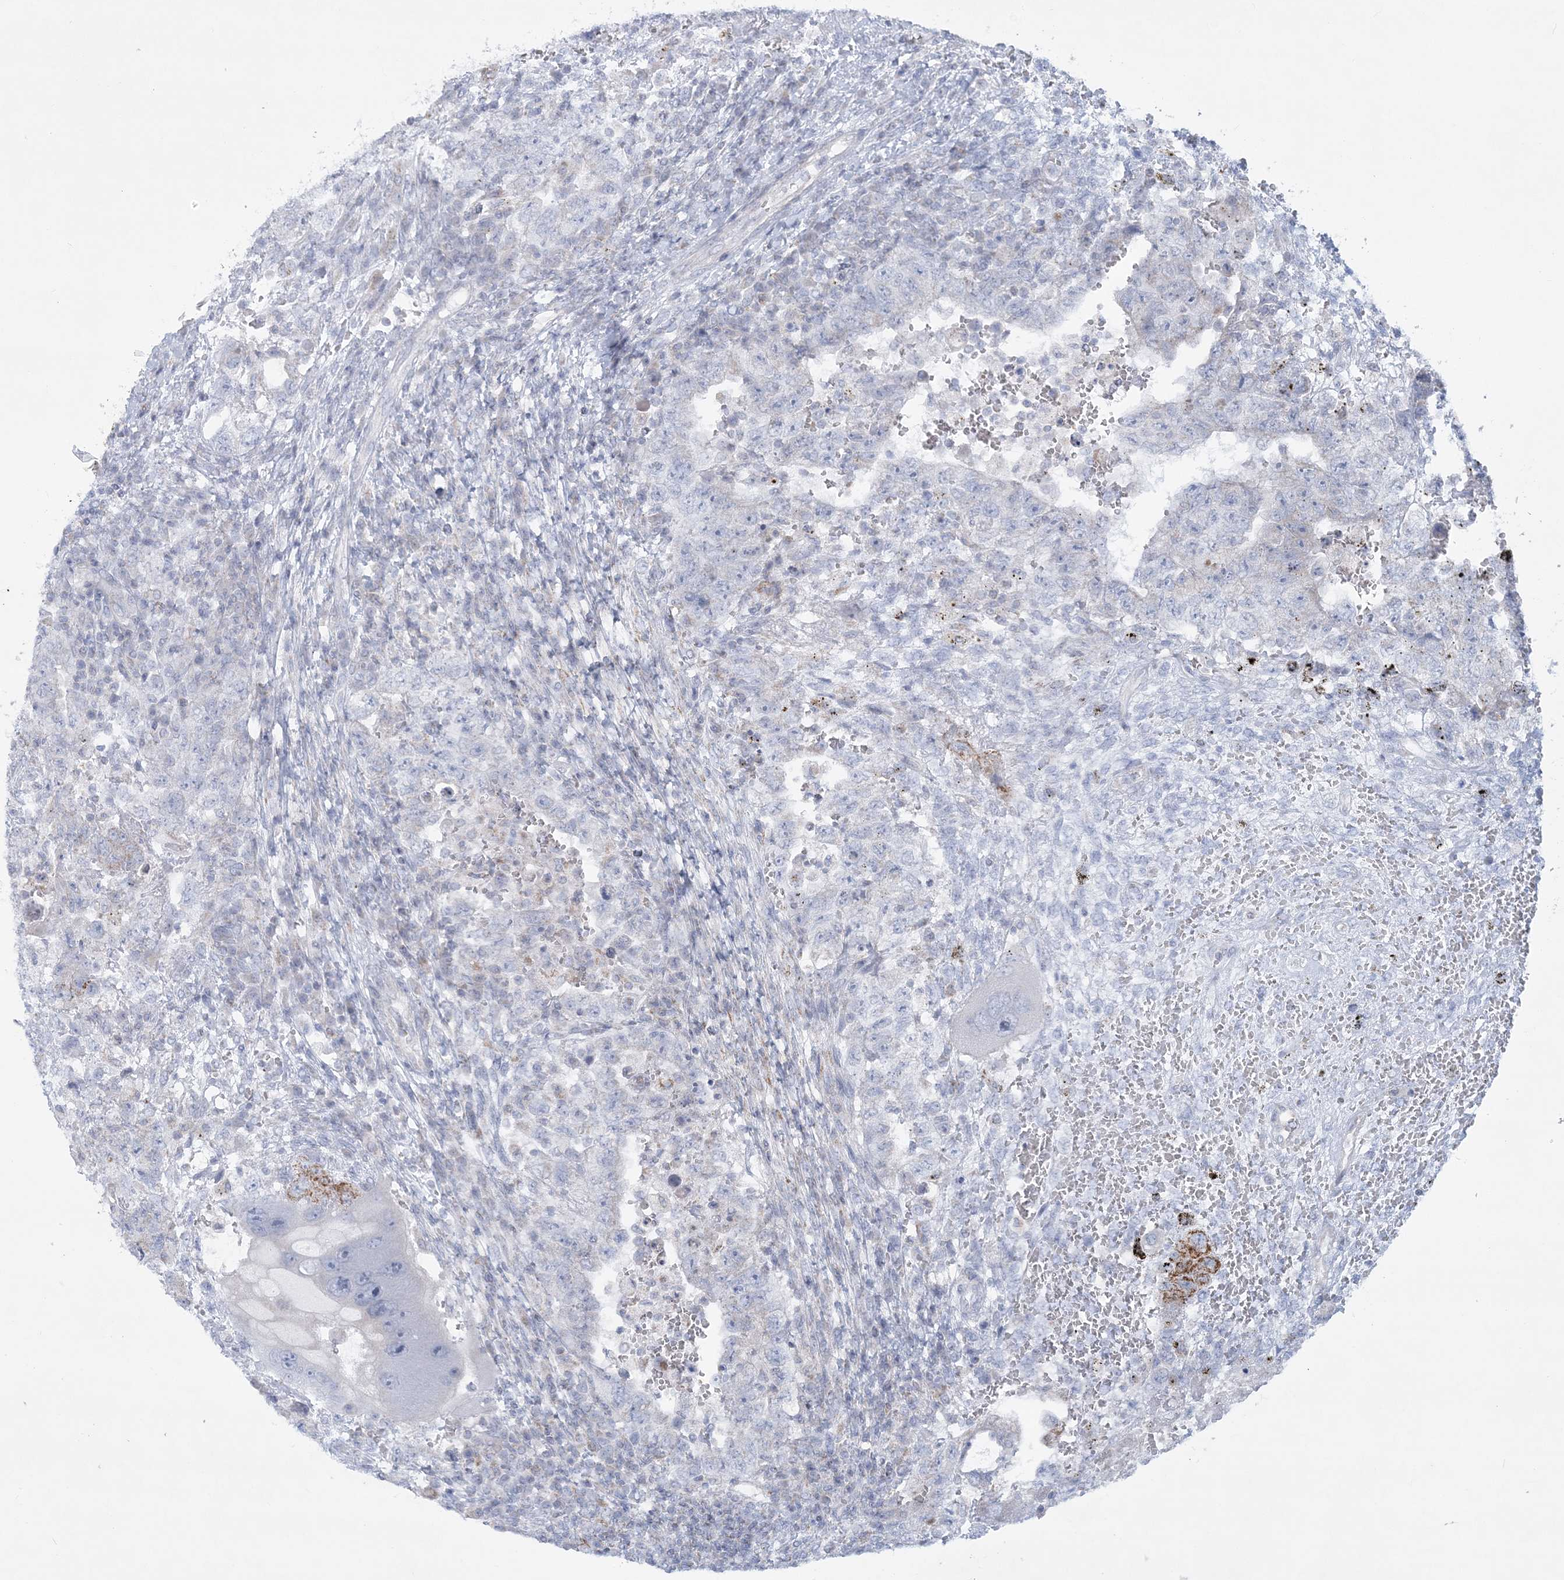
{"staining": {"intensity": "negative", "quantity": "none", "location": "none"}, "tissue": "testis cancer", "cell_type": "Tumor cells", "image_type": "cancer", "snomed": [{"axis": "morphology", "description": "Carcinoma, Embryonal, NOS"}, {"axis": "topography", "description": "Testis"}], "caption": "High power microscopy histopathology image of an IHC micrograph of embryonal carcinoma (testis), revealing no significant positivity in tumor cells.", "gene": "TBC1D7", "patient": {"sex": "male", "age": 26}}